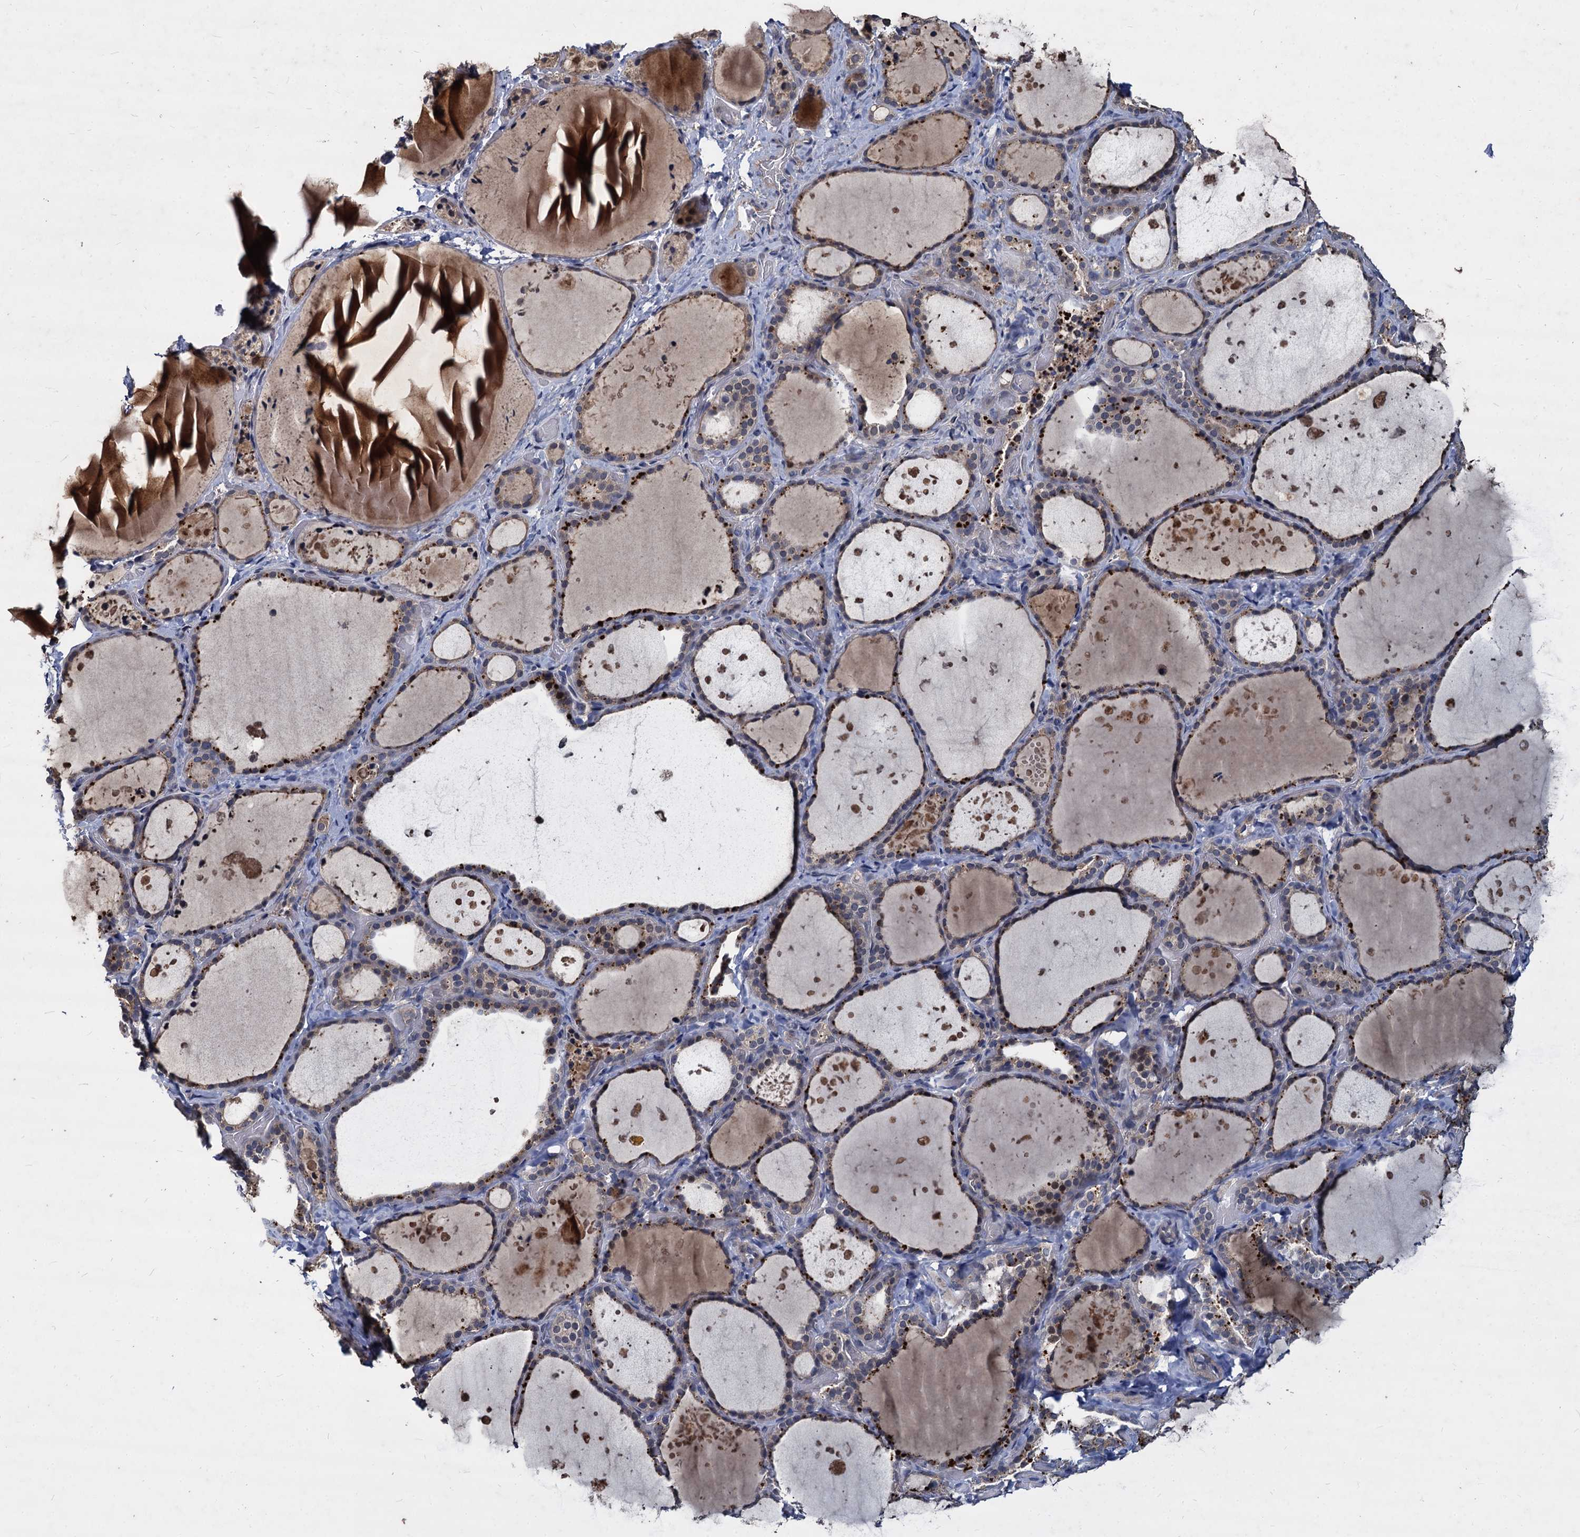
{"staining": {"intensity": "strong", "quantity": "<25%", "location": "cytoplasmic/membranous"}, "tissue": "thyroid gland", "cell_type": "Glandular cells", "image_type": "normal", "snomed": [{"axis": "morphology", "description": "Normal tissue, NOS"}, {"axis": "topography", "description": "Thyroid gland"}], "caption": "An immunohistochemistry image of normal tissue is shown. Protein staining in brown highlights strong cytoplasmic/membranous positivity in thyroid gland within glandular cells.", "gene": "CCDC184", "patient": {"sex": "female", "age": 44}}